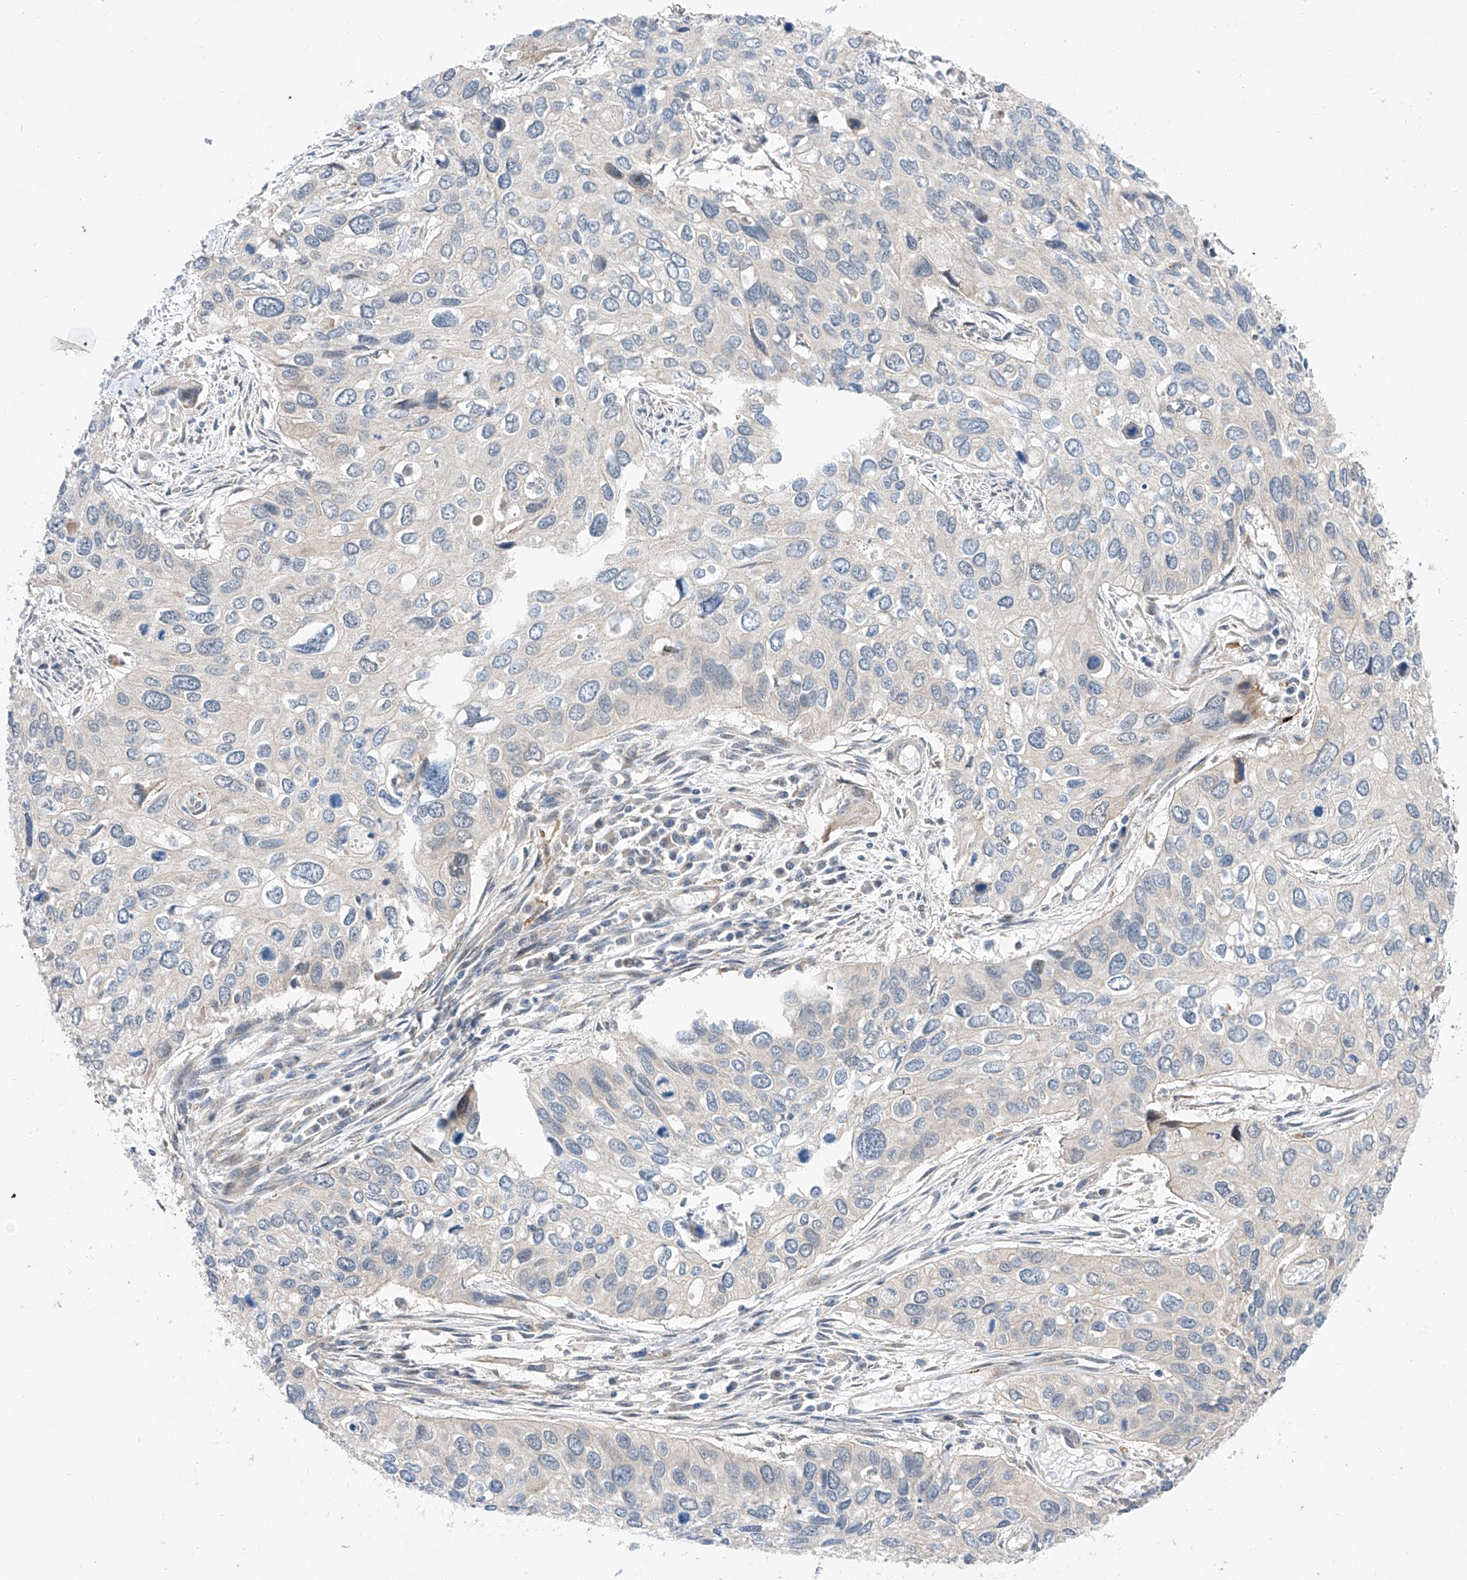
{"staining": {"intensity": "negative", "quantity": "none", "location": "none"}, "tissue": "cervical cancer", "cell_type": "Tumor cells", "image_type": "cancer", "snomed": [{"axis": "morphology", "description": "Squamous cell carcinoma, NOS"}, {"axis": "topography", "description": "Cervix"}], "caption": "Tumor cells are negative for protein expression in human cervical squamous cell carcinoma.", "gene": "CLDND1", "patient": {"sex": "female", "age": 55}}